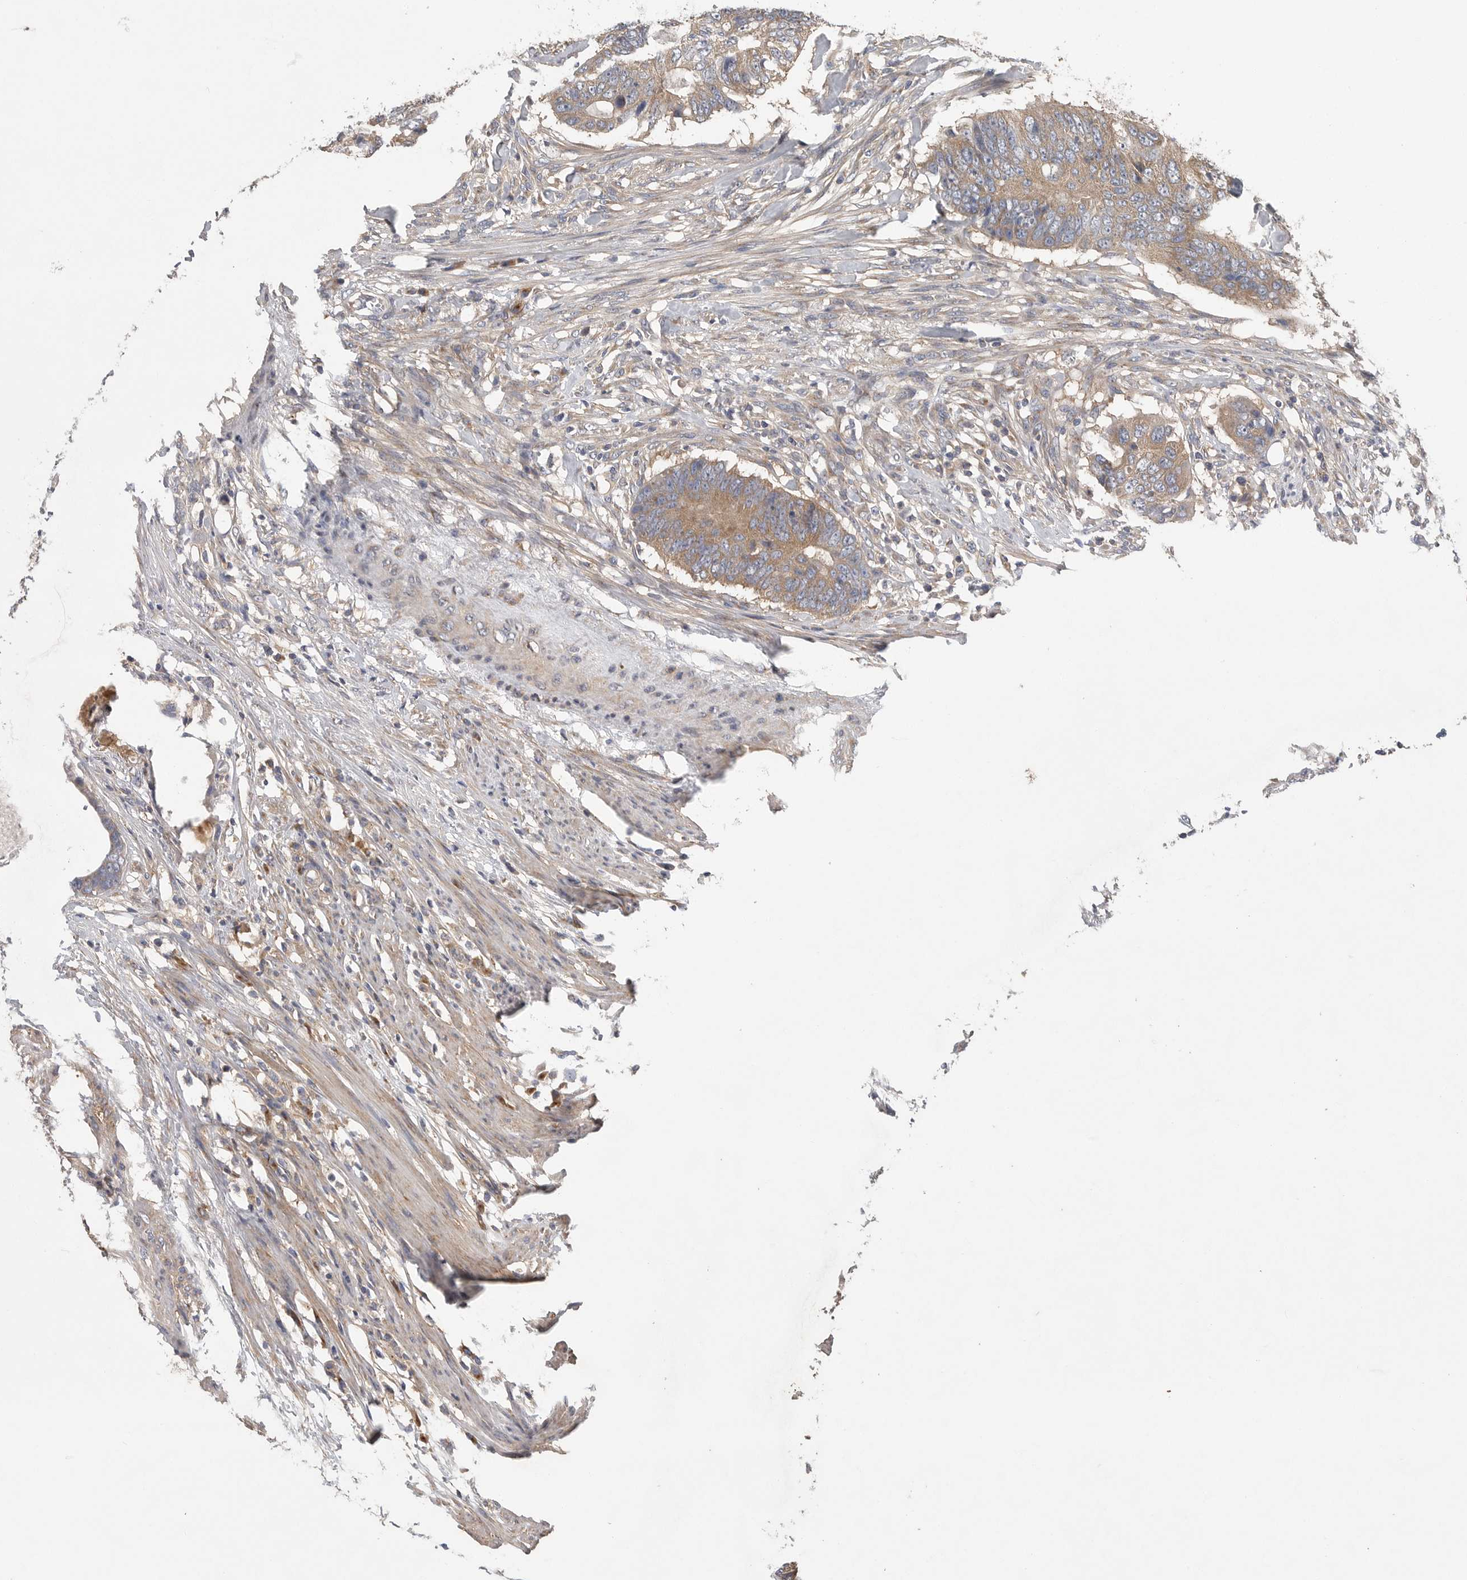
{"staining": {"intensity": "moderate", "quantity": ">75%", "location": "cytoplasmic/membranous"}, "tissue": "colorectal cancer", "cell_type": "Tumor cells", "image_type": "cancer", "snomed": [{"axis": "morphology", "description": "Adenocarcinoma, NOS"}, {"axis": "topography", "description": "Colon"}], "caption": "IHC histopathology image of neoplastic tissue: colorectal cancer (adenocarcinoma) stained using immunohistochemistry (IHC) shows medium levels of moderate protein expression localized specifically in the cytoplasmic/membranous of tumor cells, appearing as a cytoplasmic/membranous brown color.", "gene": "OXR1", "patient": {"sex": "male", "age": 56}}